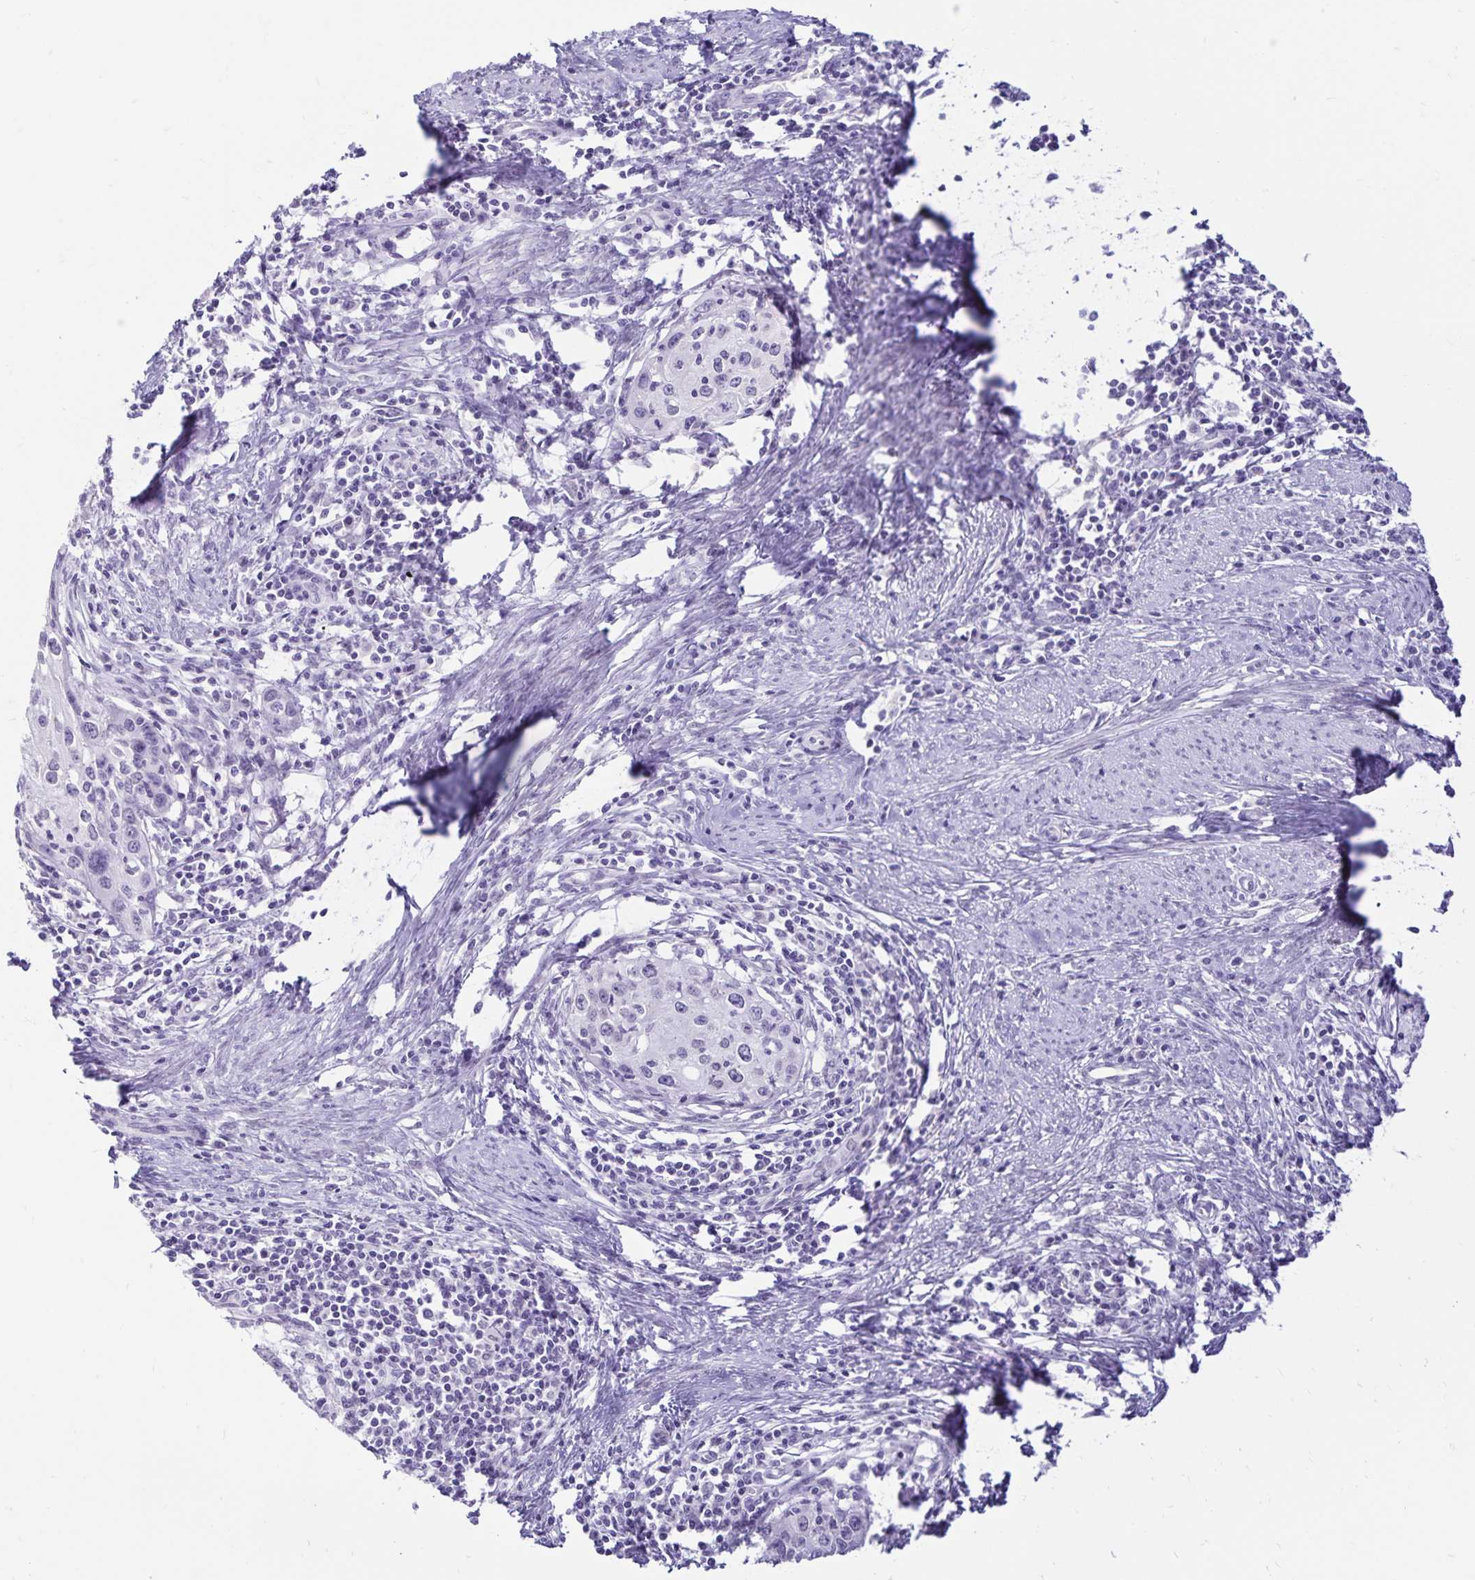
{"staining": {"intensity": "negative", "quantity": "none", "location": "none"}, "tissue": "cervical cancer", "cell_type": "Tumor cells", "image_type": "cancer", "snomed": [{"axis": "morphology", "description": "Squamous cell carcinoma, NOS"}, {"axis": "topography", "description": "Cervix"}], "caption": "Immunohistochemistry image of neoplastic tissue: human squamous cell carcinoma (cervical) stained with DAB (3,3'-diaminobenzidine) reveals no significant protein staining in tumor cells.", "gene": "FAM166C", "patient": {"sex": "female", "age": 40}}